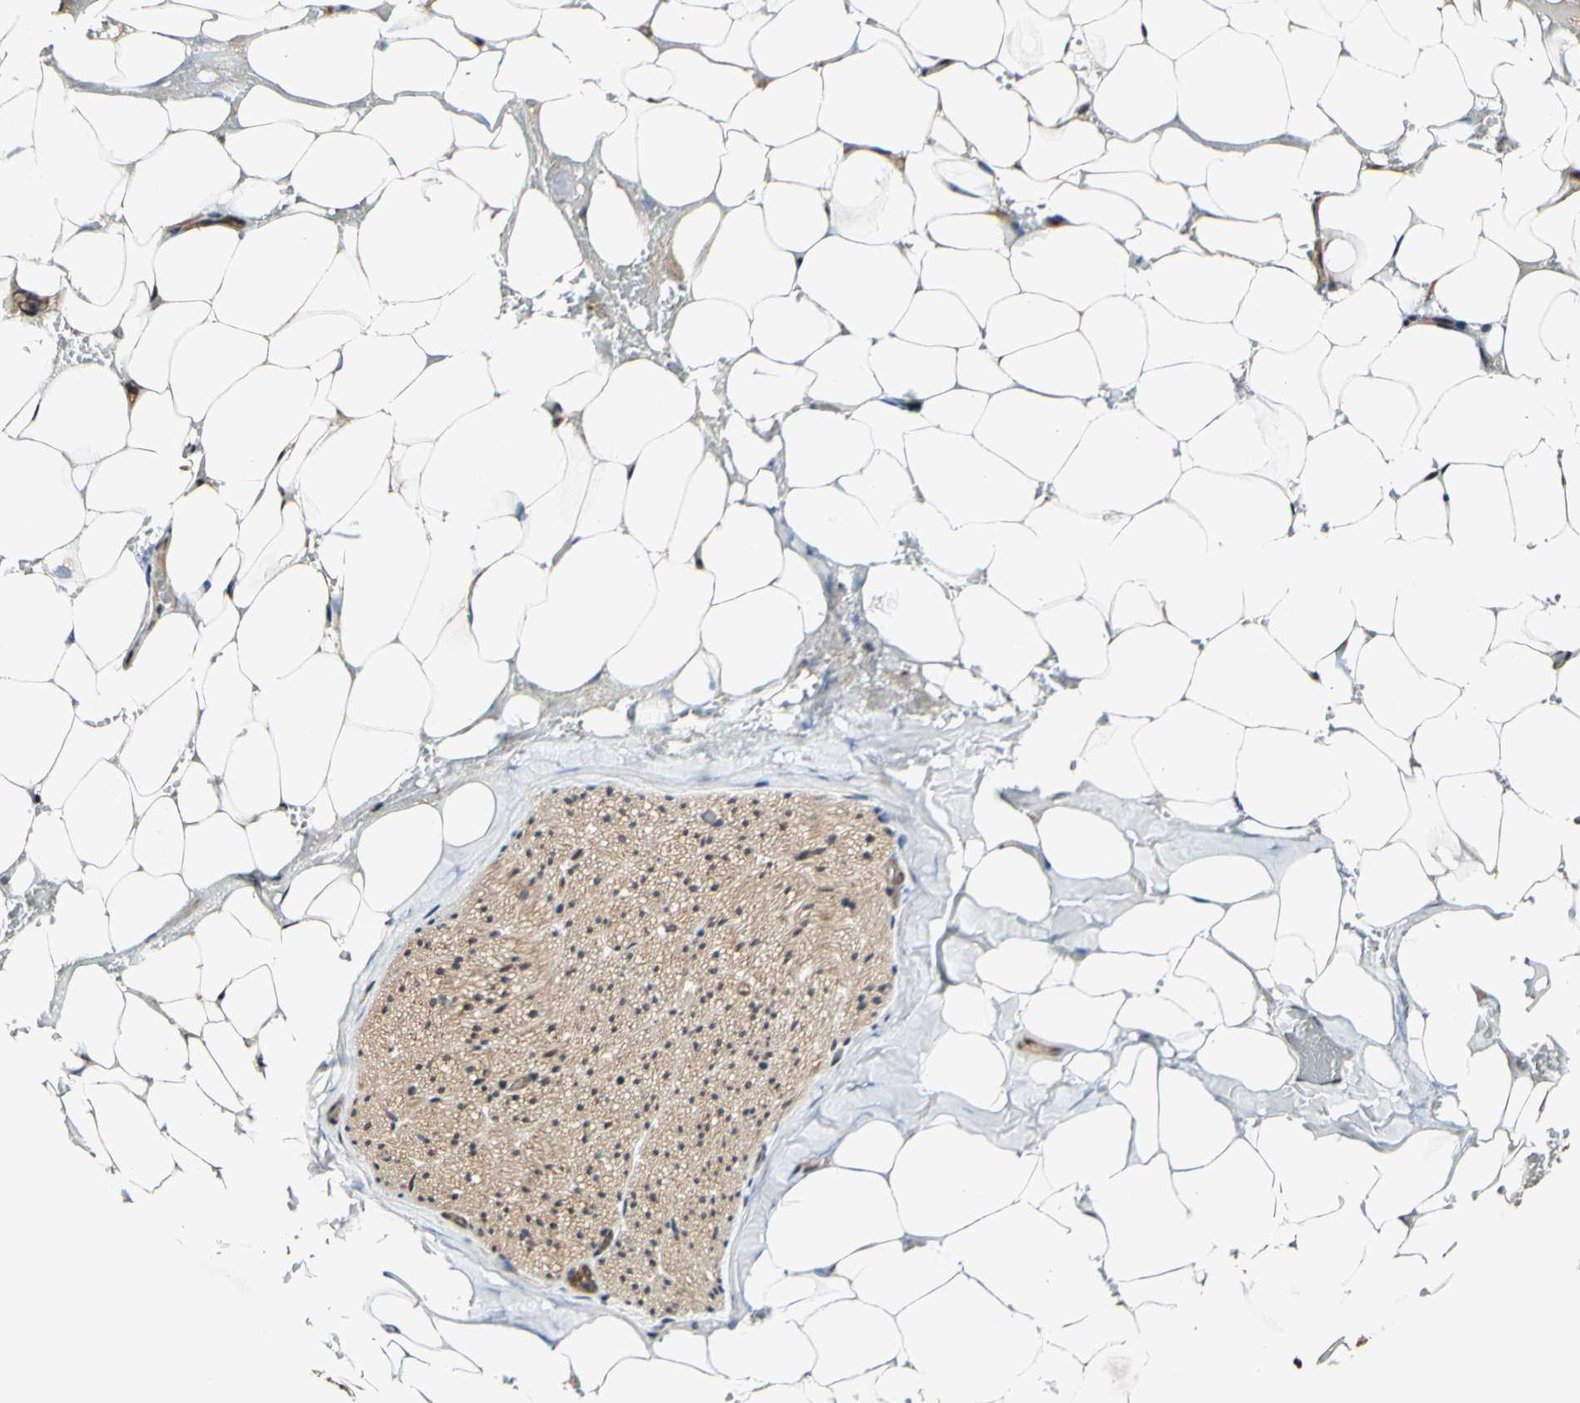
{"staining": {"intensity": "weak", "quantity": "25%-75%", "location": "cytoplasmic/membranous"}, "tissue": "adipose tissue", "cell_type": "Adipocytes", "image_type": "normal", "snomed": [{"axis": "morphology", "description": "Normal tissue, NOS"}, {"axis": "topography", "description": "Peripheral nerve tissue"}], "caption": "A high-resolution histopathology image shows IHC staining of unremarkable adipose tissue, which shows weak cytoplasmic/membranous expression in about 25%-75% of adipocytes. (brown staining indicates protein expression, while blue staining denotes nuclei).", "gene": "CSNK1E", "patient": {"sex": "male", "age": 70}}